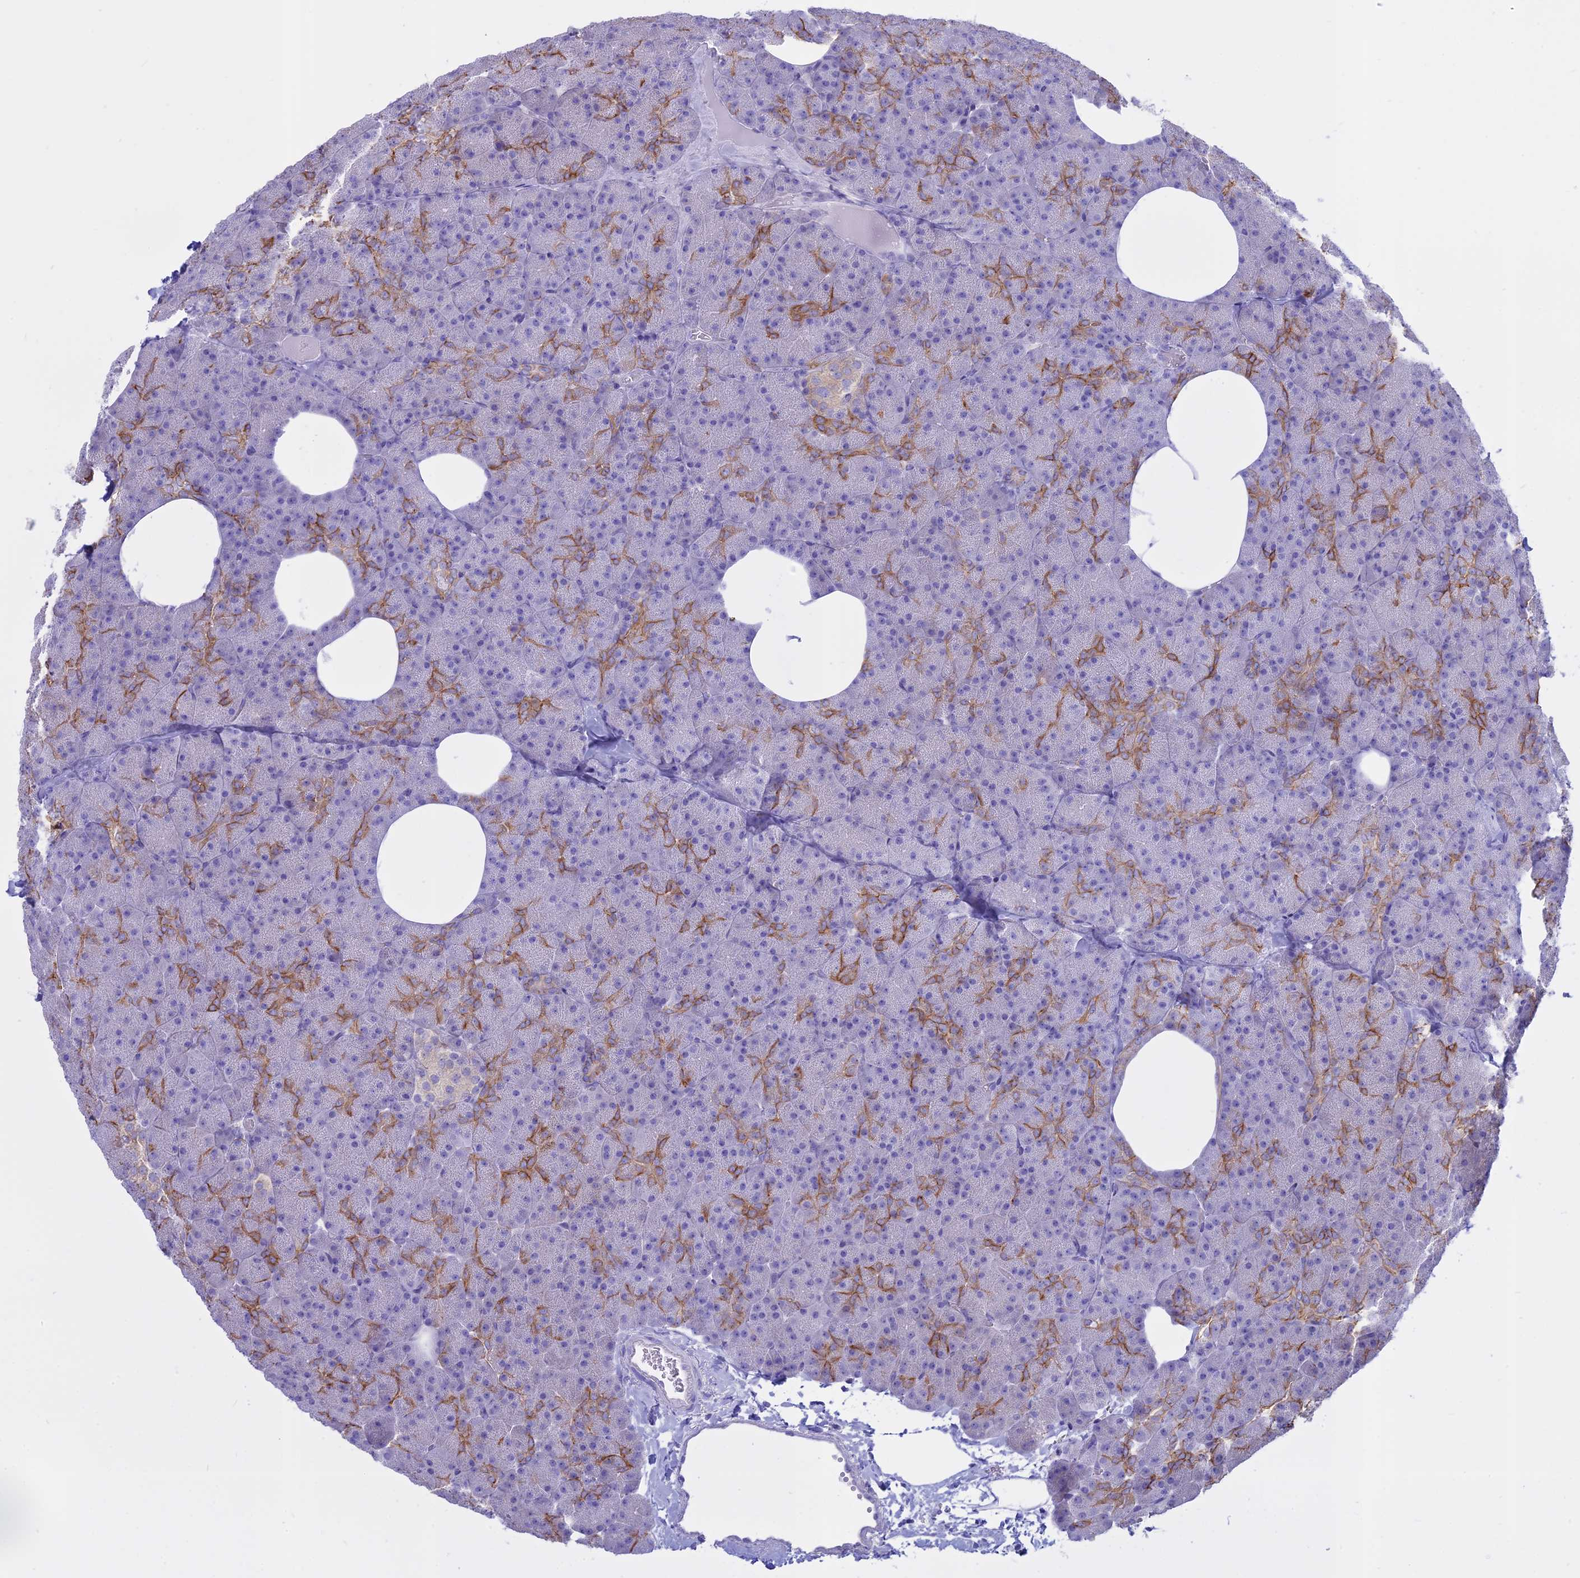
{"staining": {"intensity": "moderate", "quantity": "25%-75%", "location": "cytoplasmic/membranous"}, "tissue": "pancreas", "cell_type": "Exocrine glandular cells", "image_type": "normal", "snomed": [{"axis": "morphology", "description": "Normal tissue, NOS"}, {"axis": "morphology", "description": "Carcinoid, malignant, NOS"}, {"axis": "topography", "description": "Pancreas"}], "caption": "Exocrine glandular cells demonstrate medium levels of moderate cytoplasmic/membranous staining in approximately 25%-75% of cells in unremarkable pancreas.", "gene": "AHCYL1", "patient": {"sex": "female", "age": 35}}